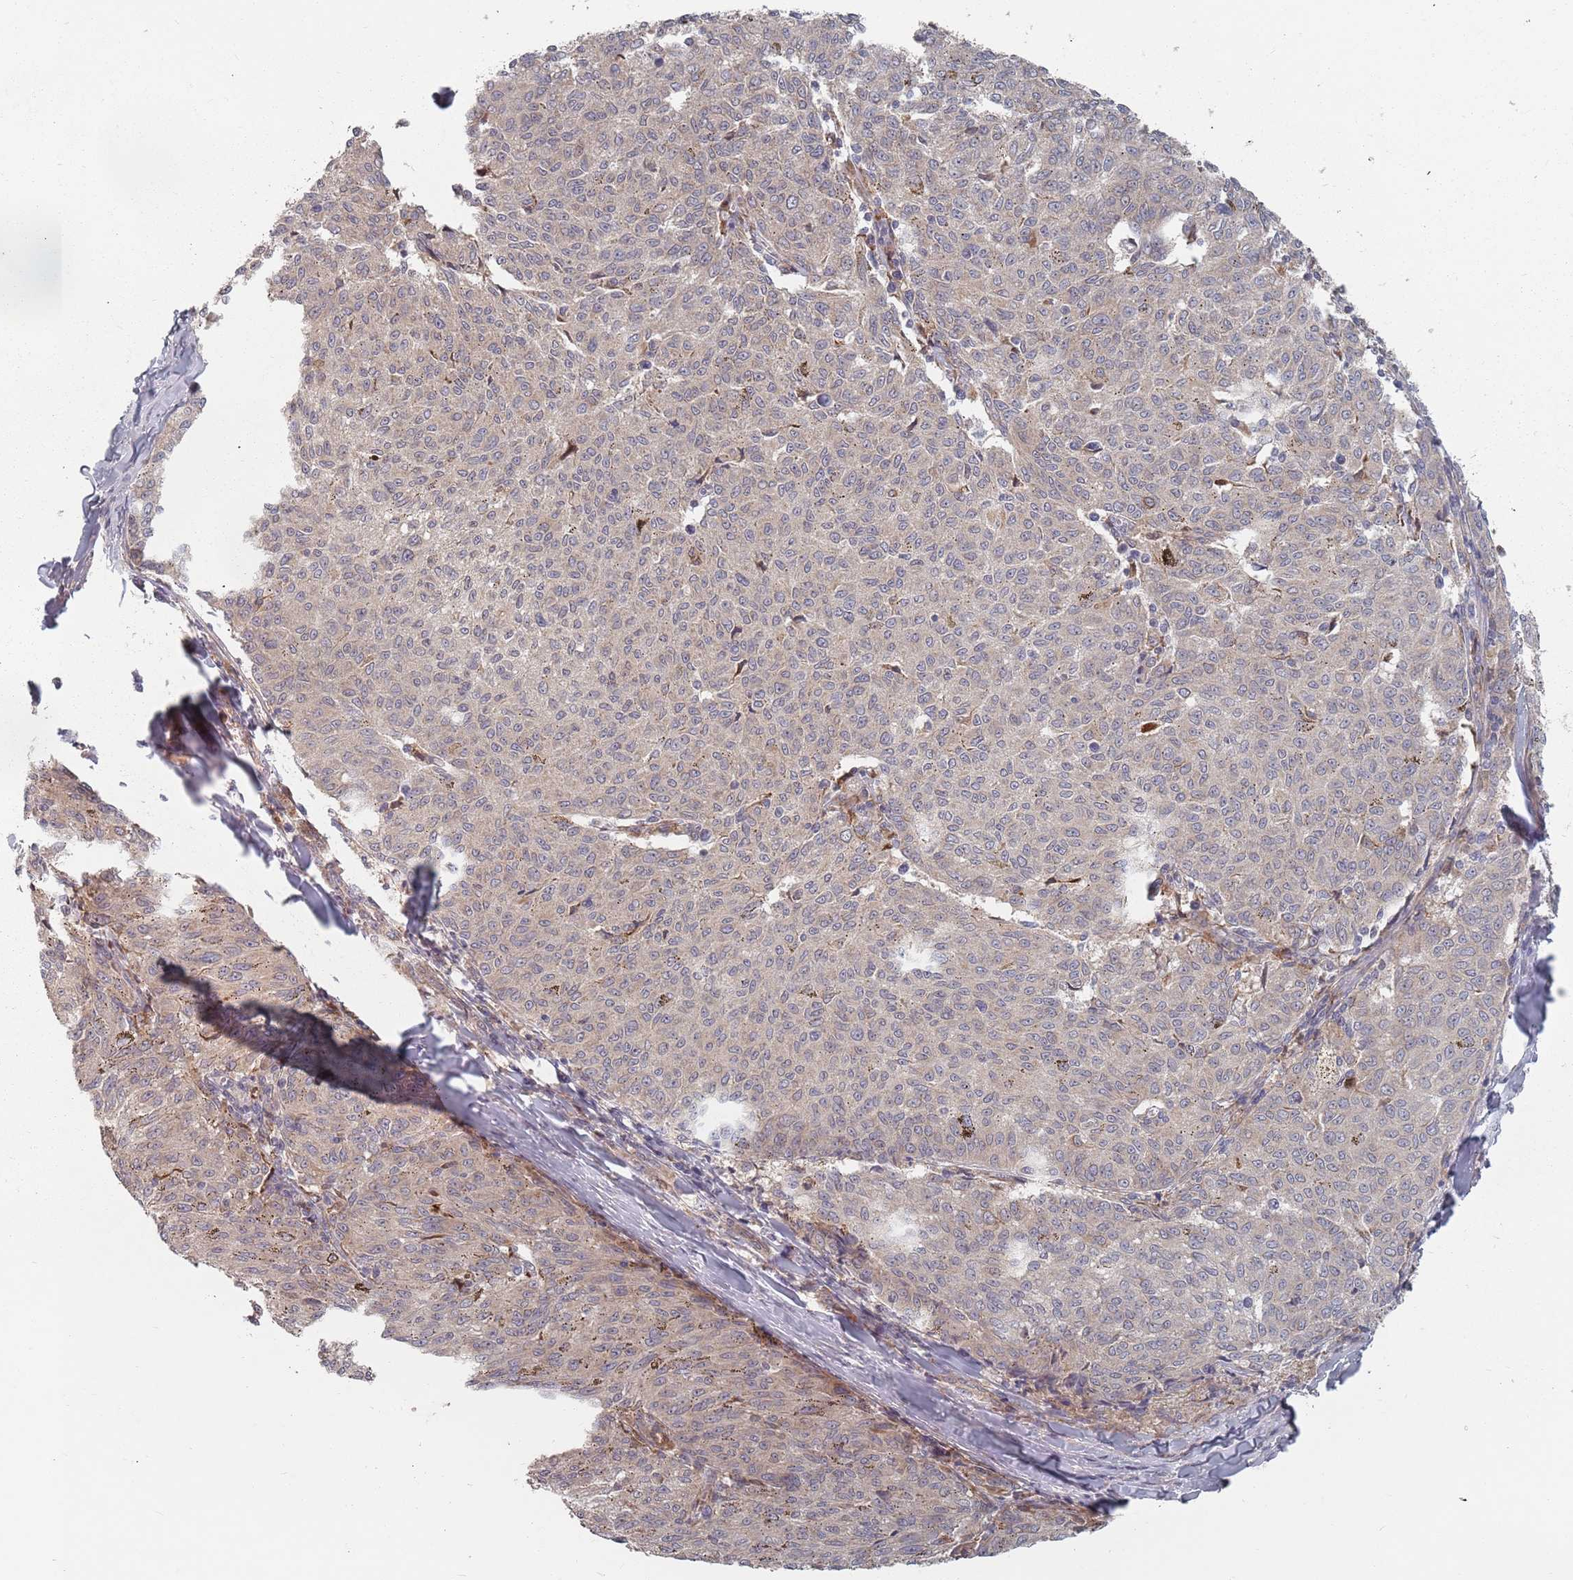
{"staining": {"intensity": "weak", "quantity": "<25%", "location": "cytoplasmic/membranous"}, "tissue": "melanoma", "cell_type": "Tumor cells", "image_type": "cancer", "snomed": [{"axis": "morphology", "description": "Malignant melanoma, NOS"}, {"axis": "topography", "description": "Skin"}], "caption": "DAB (3,3'-diaminobenzidine) immunohistochemical staining of human melanoma demonstrates no significant expression in tumor cells.", "gene": "ADAL", "patient": {"sex": "female", "age": 72}}